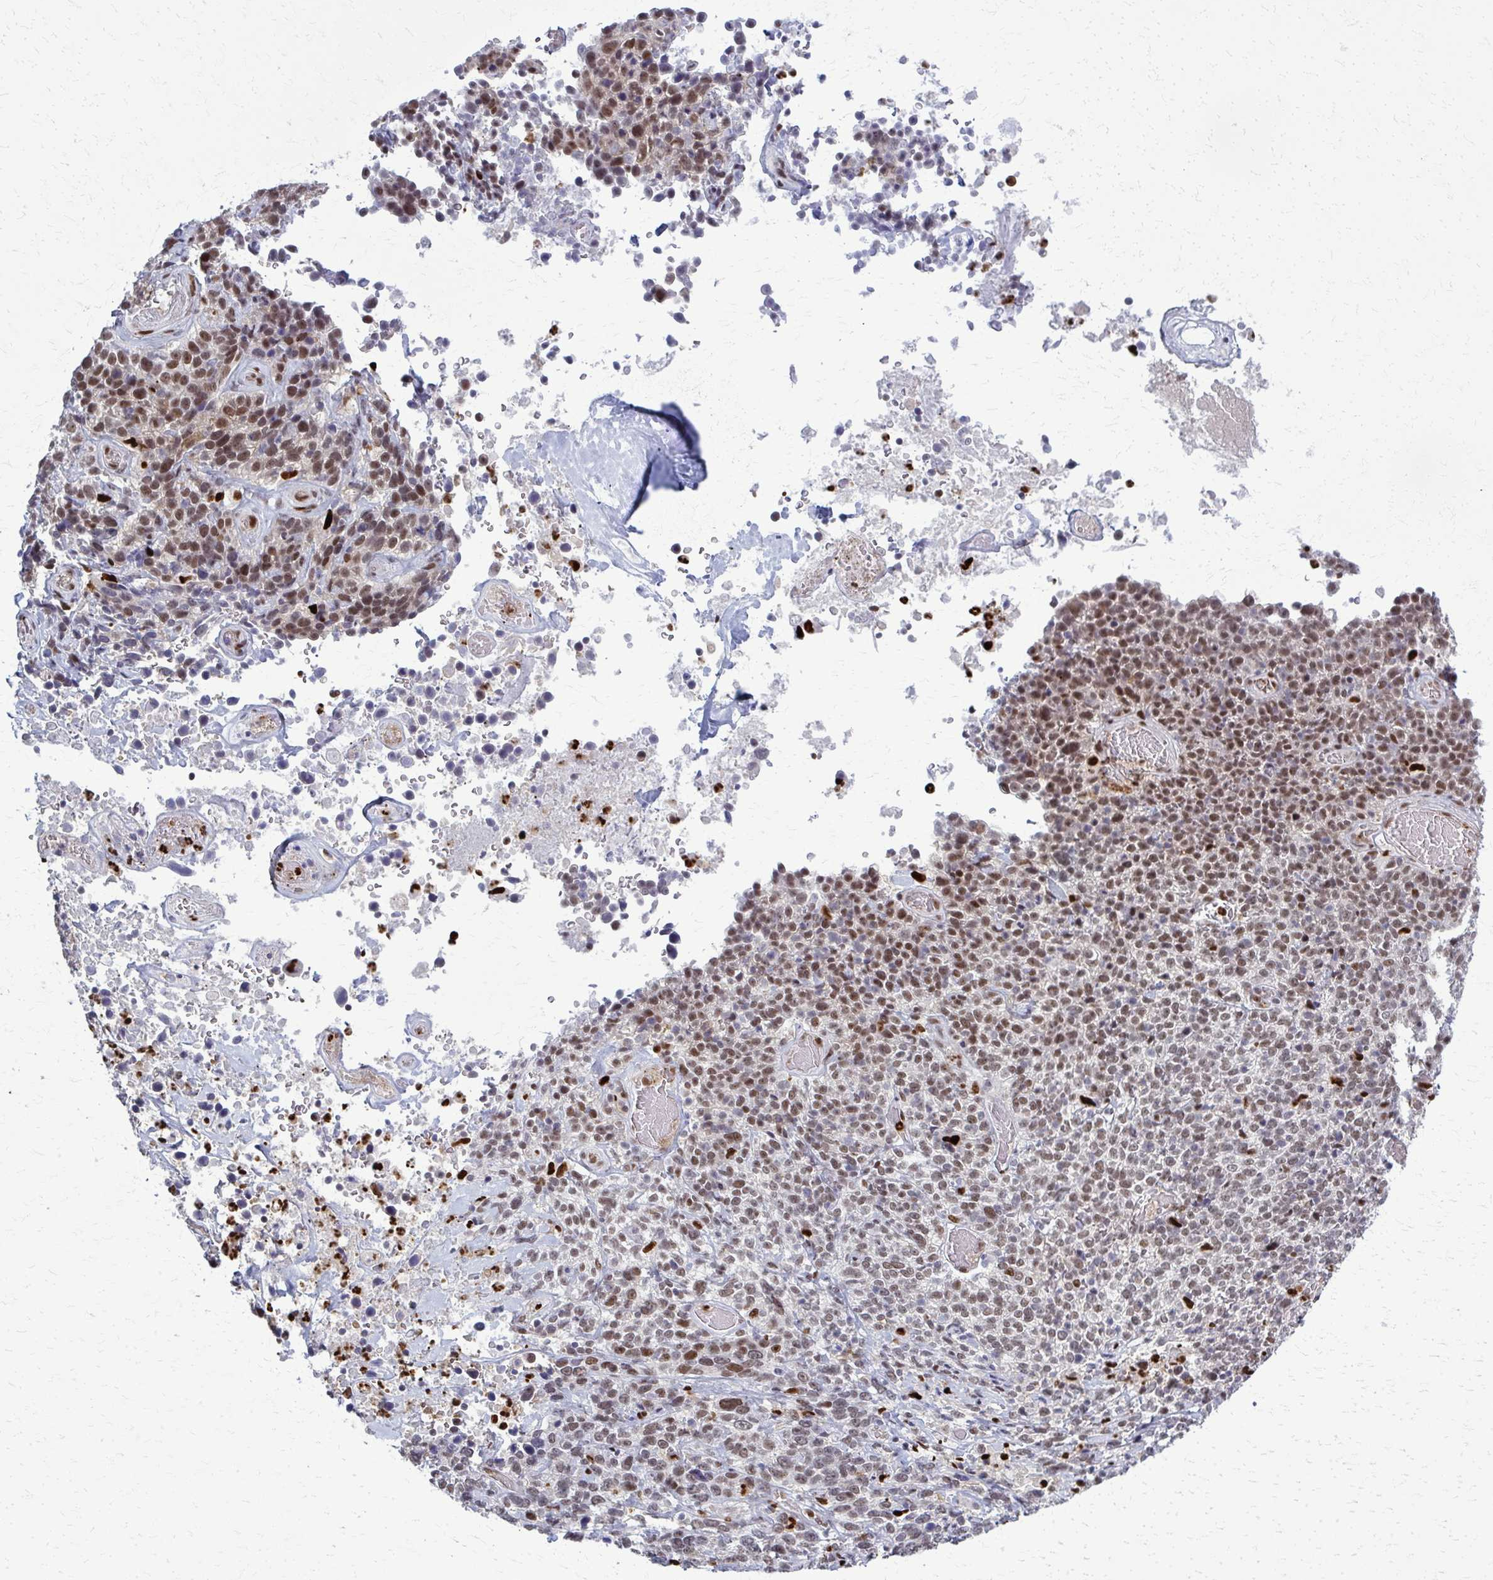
{"staining": {"intensity": "moderate", "quantity": ">75%", "location": "nuclear"}, "tissue": "cervical cancer", "cell_type": "Tumor cells", "image_type": "cancer", "snomed": [{"axis": "morphology", "description": "Squamous cell carcinoma, NOS"}, {"axis": "topography", "description": "Cervix"}], "caption": "Tumor cells demonstrate moderate nuclear positivity in approximately >75% of cells in cervical cancer (squamous cell carcinoma).", "gene": "ZNF559", "patient": {"sex": "female", "age": 46}}